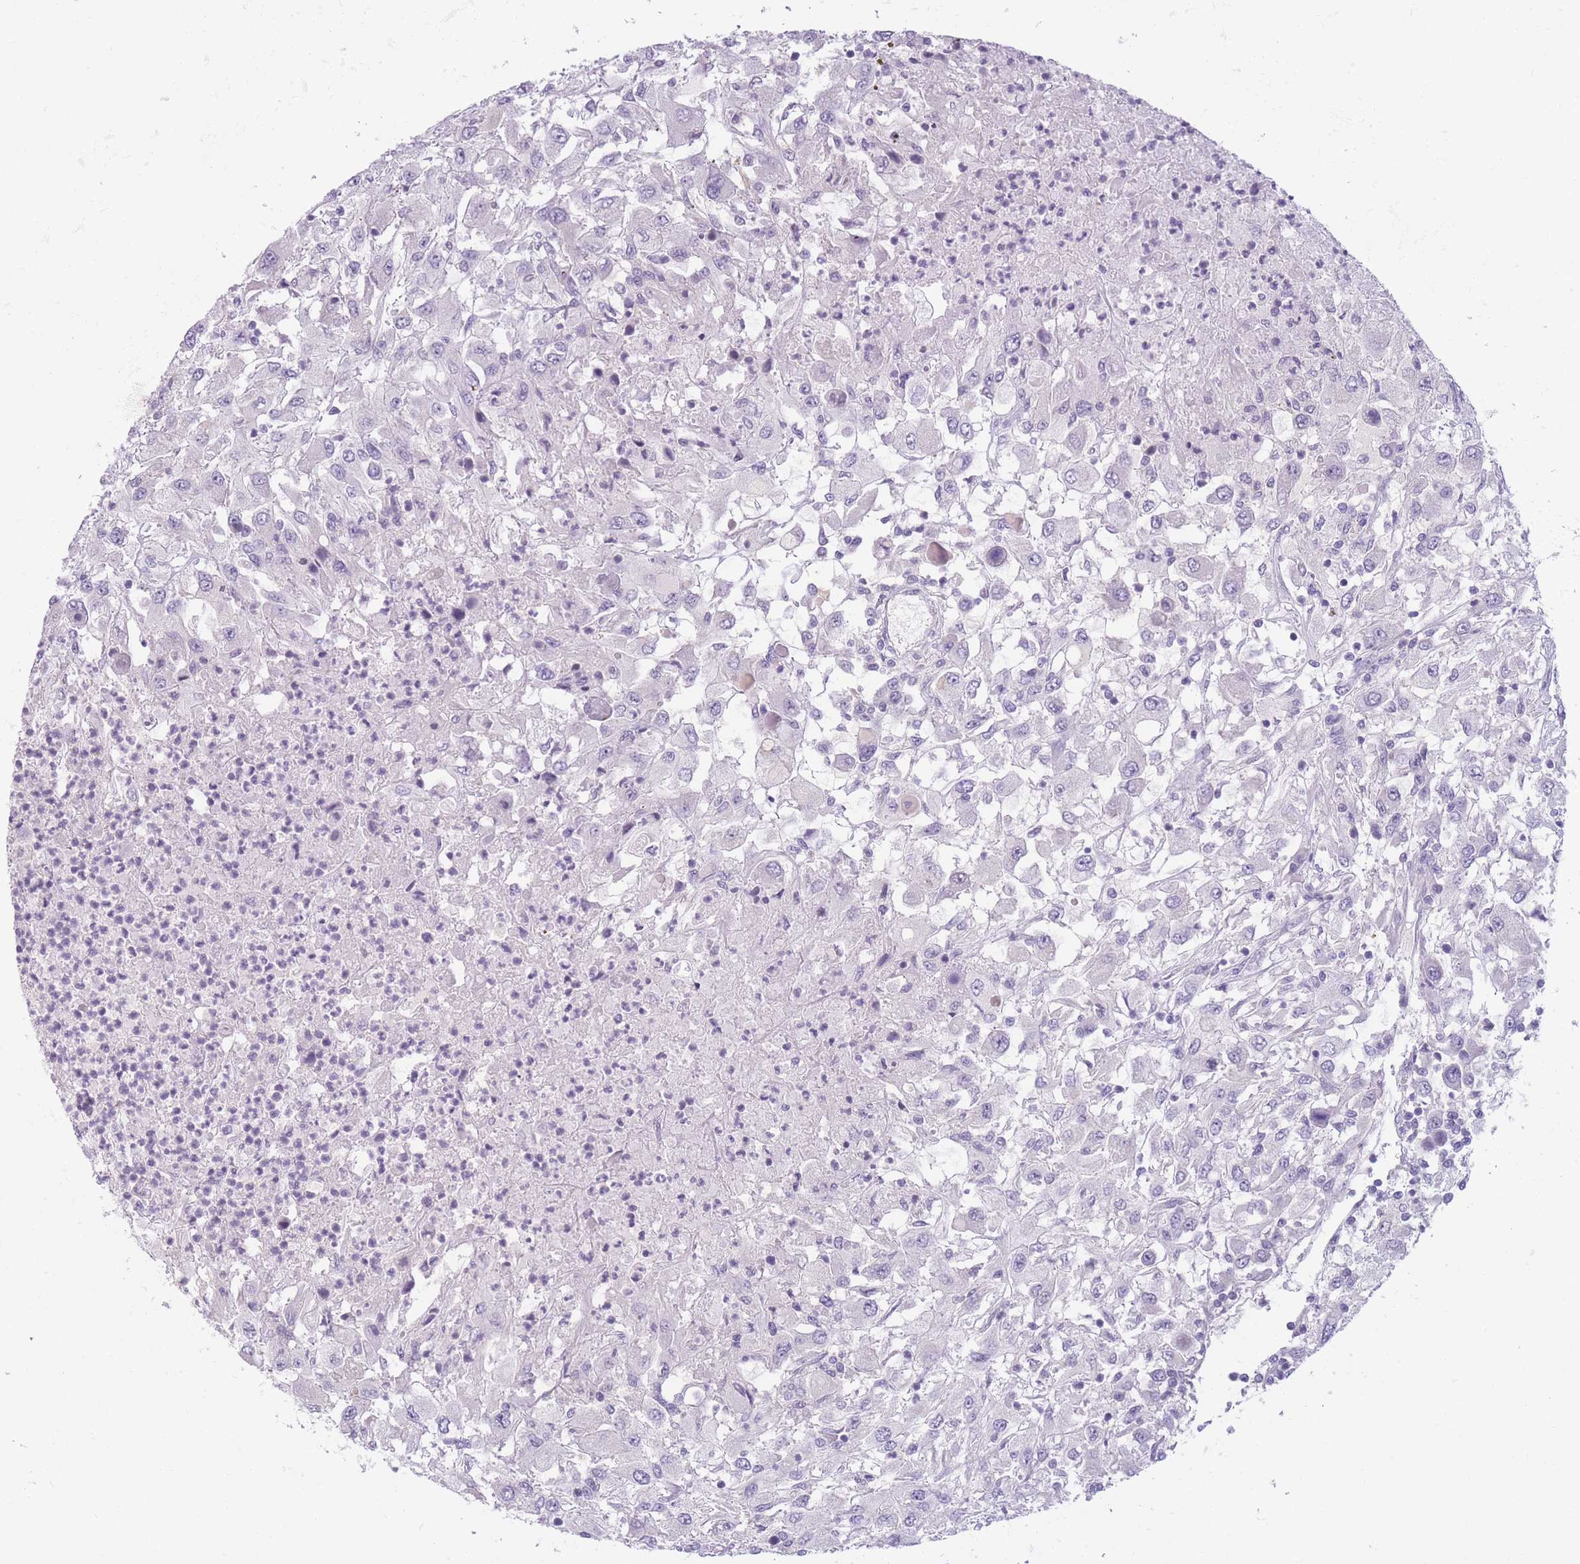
{"staining": {"intensity": "negative", "quantity": "none", "location": "none"}, "tissue": "renal cancer", "cell_type": "Tumor cells", "image_type": "cancer", "snomed": [{"axis": "morphology", "description": "Adenocarcinoma, NOS"}, {"axis": "topography", "description": "Kidney"}], "caption": "An immunohistochemistry histopathology image of renal cancer (adenocarcinoma) is shown. There is no staining in tumor cells of renal cancer (adenocarcinoma).", "gene": "ZNF439", "patient": {"sex": "female", "age": 67}}